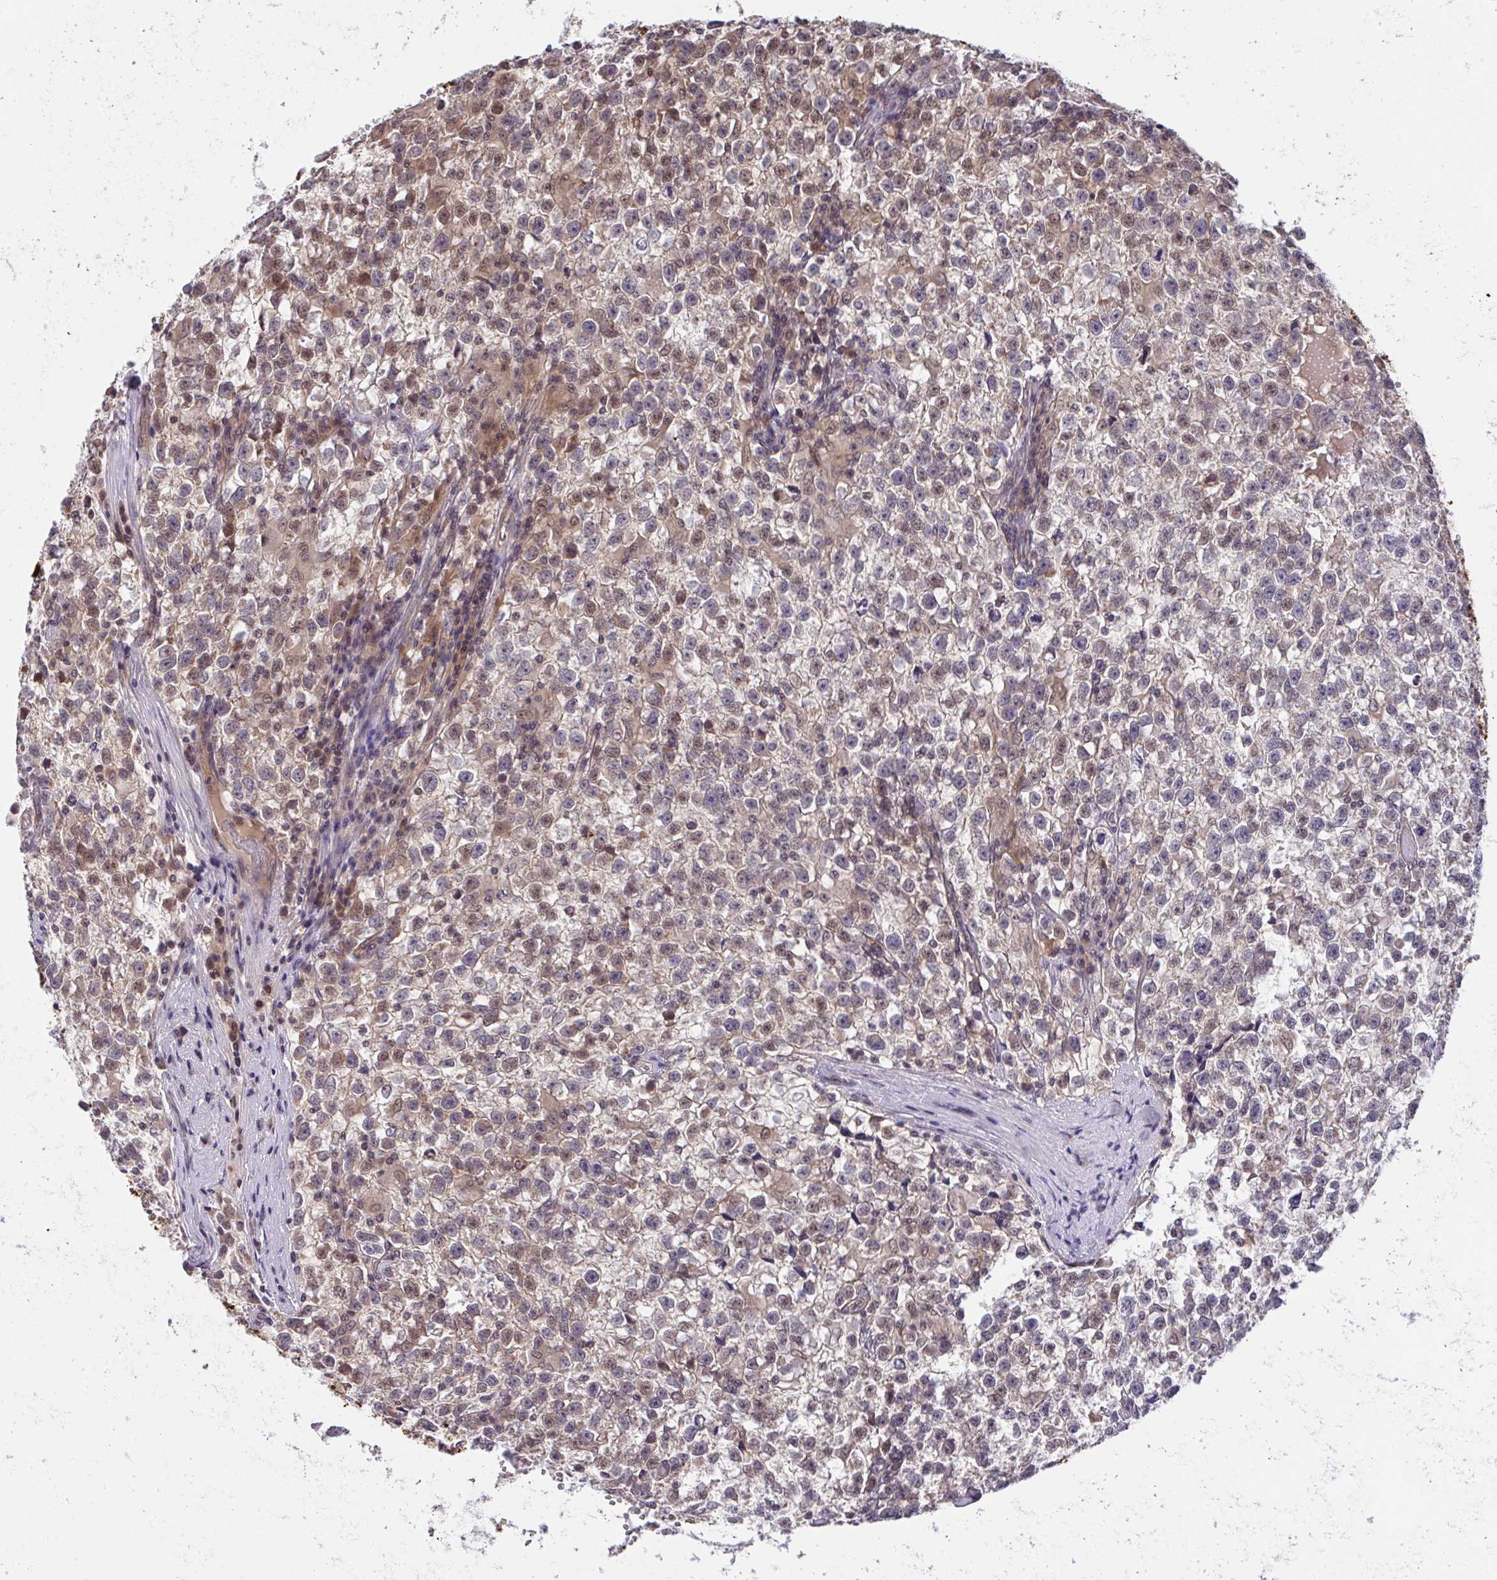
{"staining": {"intensity": "weak", "quantity": "25%-75%", "location": "cytoplasmic/membranous,nuclear"}, "tissue": "testis cancer", "cell_type": "Tumor cells", "image_type": "cancer", "snomed": [{"axis": "morphology", "description": "Seminoma, NOS"}, {"axis": "topography", "description": "Testis"}], "caption": "Tumor cells show weak cytoplasmic/membranous and nuclear positivity in approximately 25%-75% of cells in testis cancer.", "gene": "C9orf64", "patient": {"sex": "male", "age": 31}}